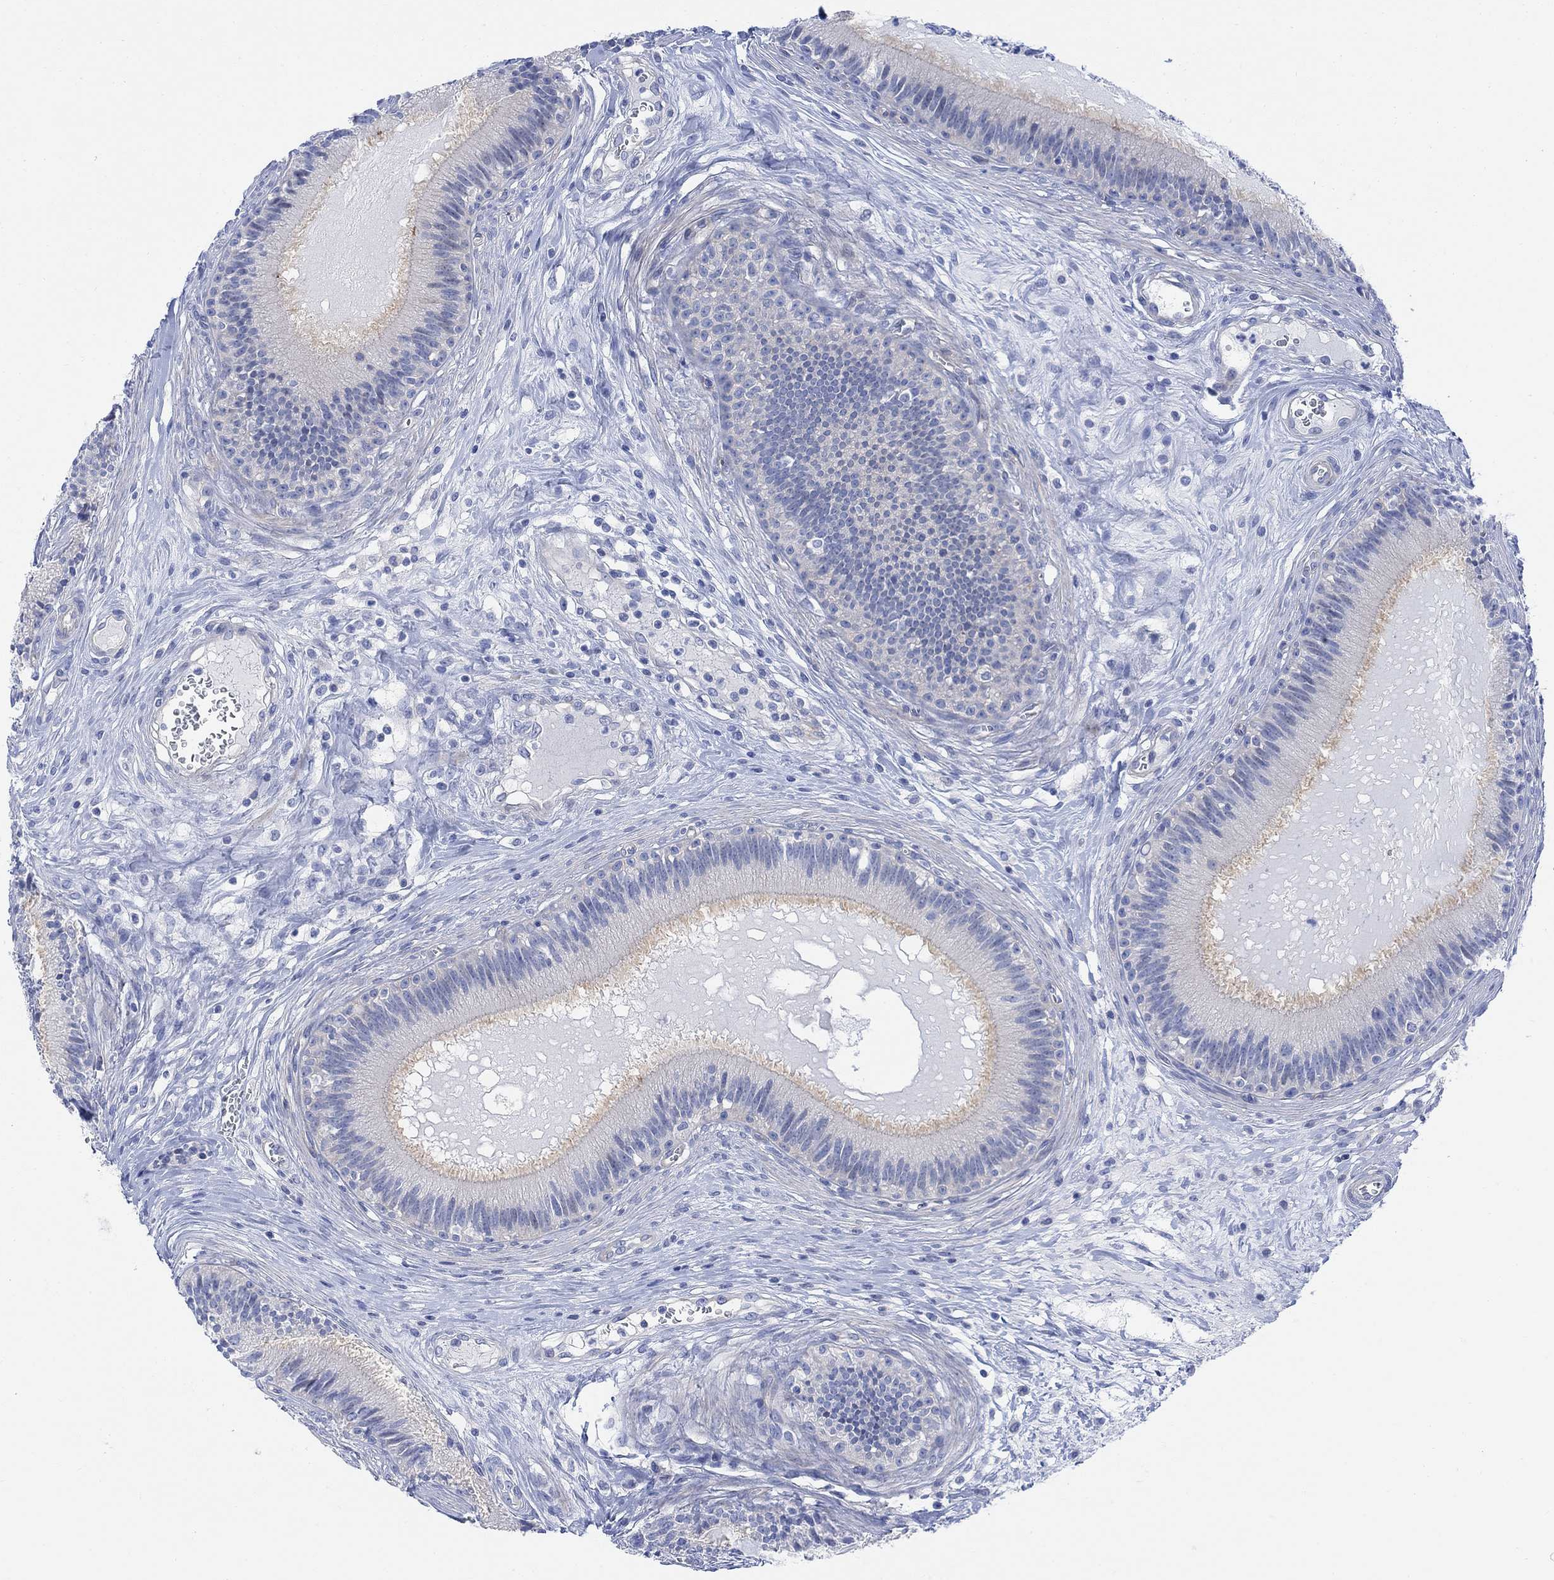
{"staining": {"intensity": "strong", "quantity": "25%-75%", "location": "cytoplasmic/membranous"}, "tissue": "epididymis", "cell_type": "Glandular cells", "image_type": "normal", "snomed": [{"axis": "morphology", "description": "Normal tissue, NOS"}, {"axis": "topography", "description": "Epididymis"}], "caption": "Immunohistochemical staining of benign human epididymis displays strong cytoplasmic/membranous protein staining in approximately 25%-75% of glandular cells. The protein of interest is stained brown, and the nuclei are stained in blue (DAB IHC with brightfield microscopy, high magnification).", "gene": "TLDC2", "patient": {"sex": "male", "age": 27}}